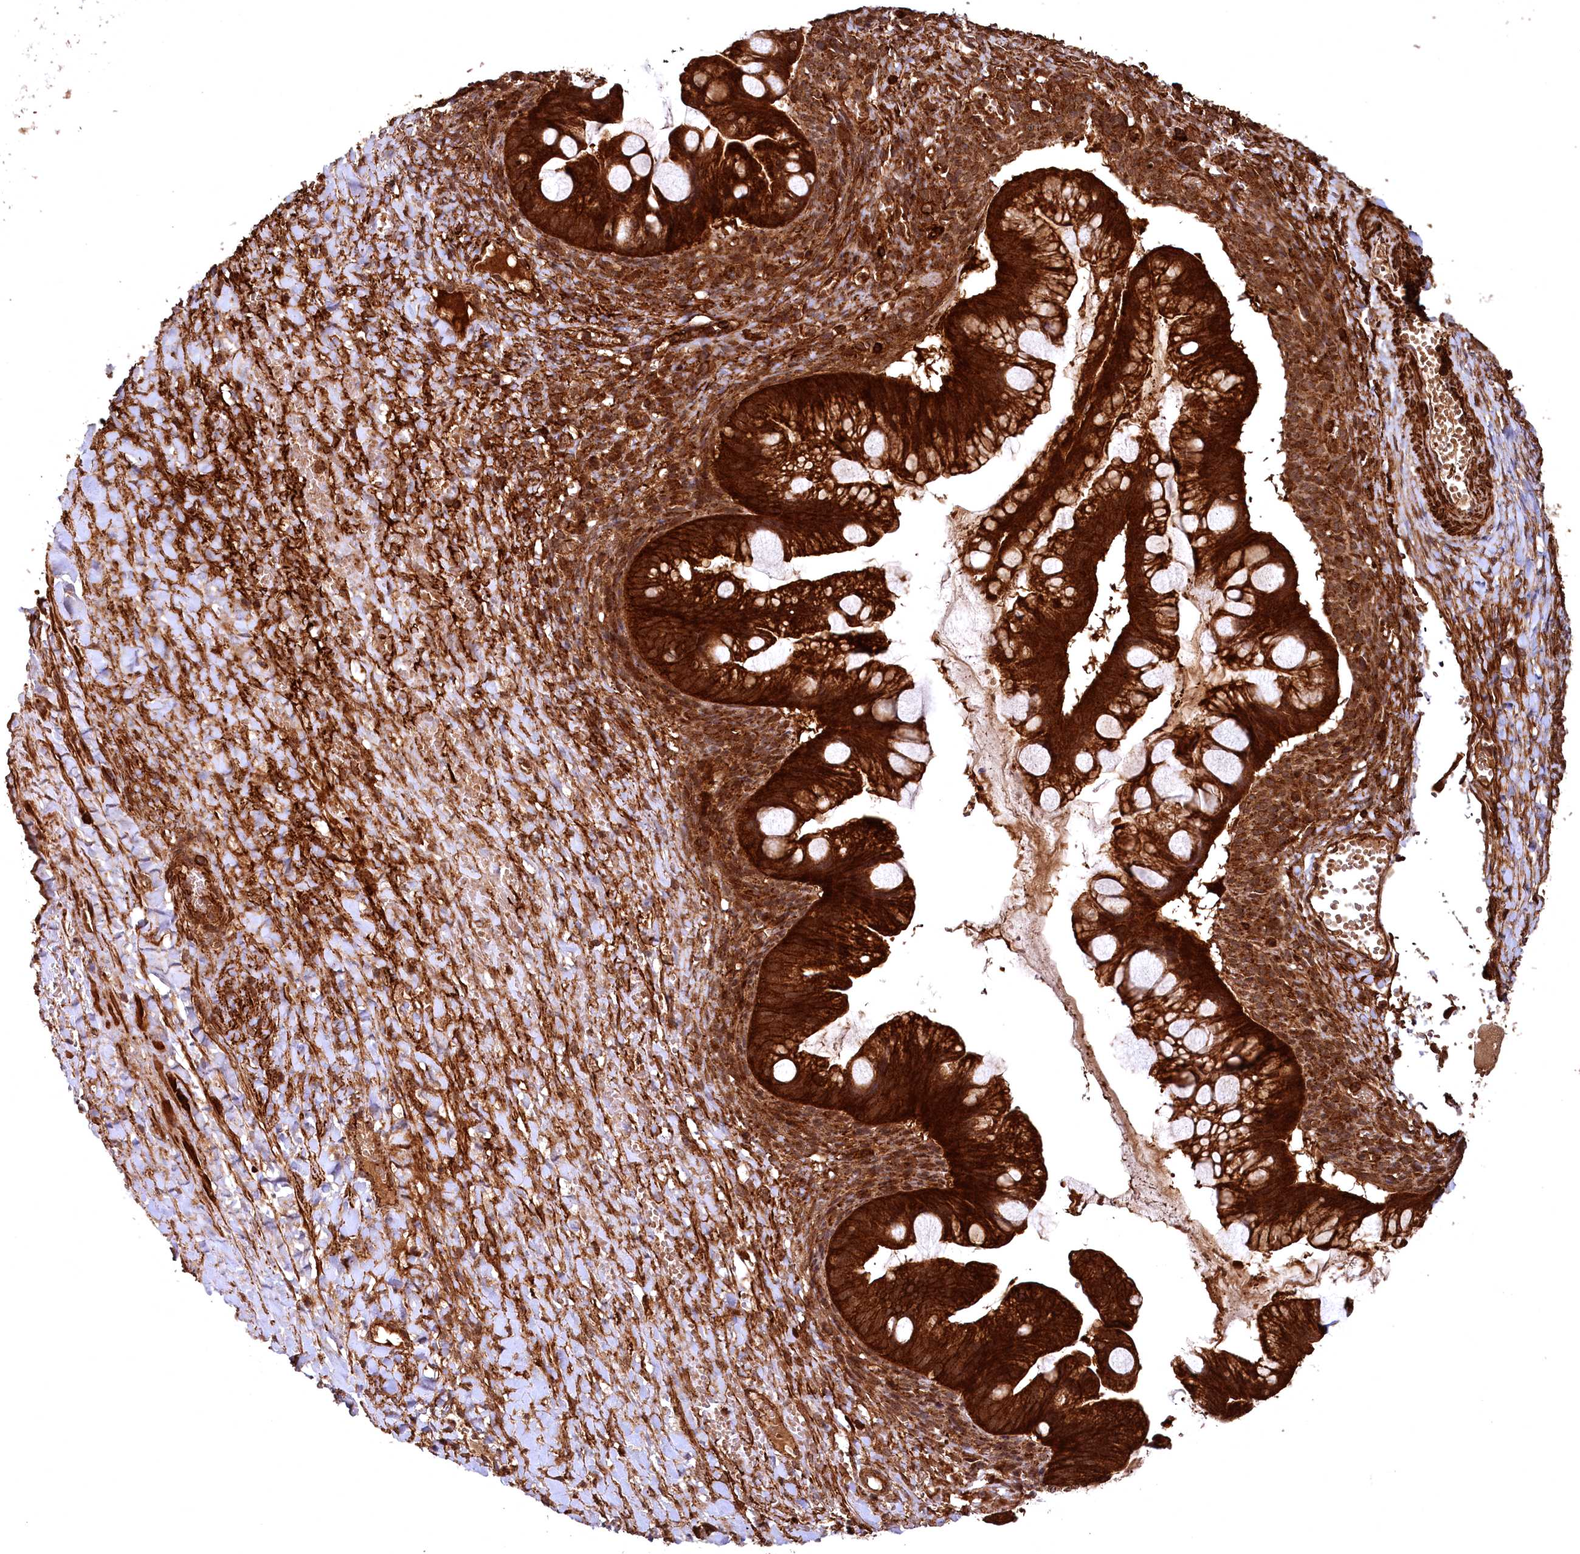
{"staining": {"intensity": "strong", "quantity": ">75%", "location": "cytoplasmic/membranous"}, "tissue": "ovarian cancer", "cell_type": "Tumor cells", "image_type": "cancer", "snomed": [{"axis": "morphology", "description": "Cystadenocarcinoma, mucinous, NOS"}, {"axis": "topography", "description": "Ovary"}], "caption": "Immunohistochemical staining of ovarian mucinous cystadenocarcinoma displays high levels of strong cytoplasmic/membranous staining in about >75% of tumor cells.", "gene": "STUB1", "patient": {"sex": "female", "age": 73}}